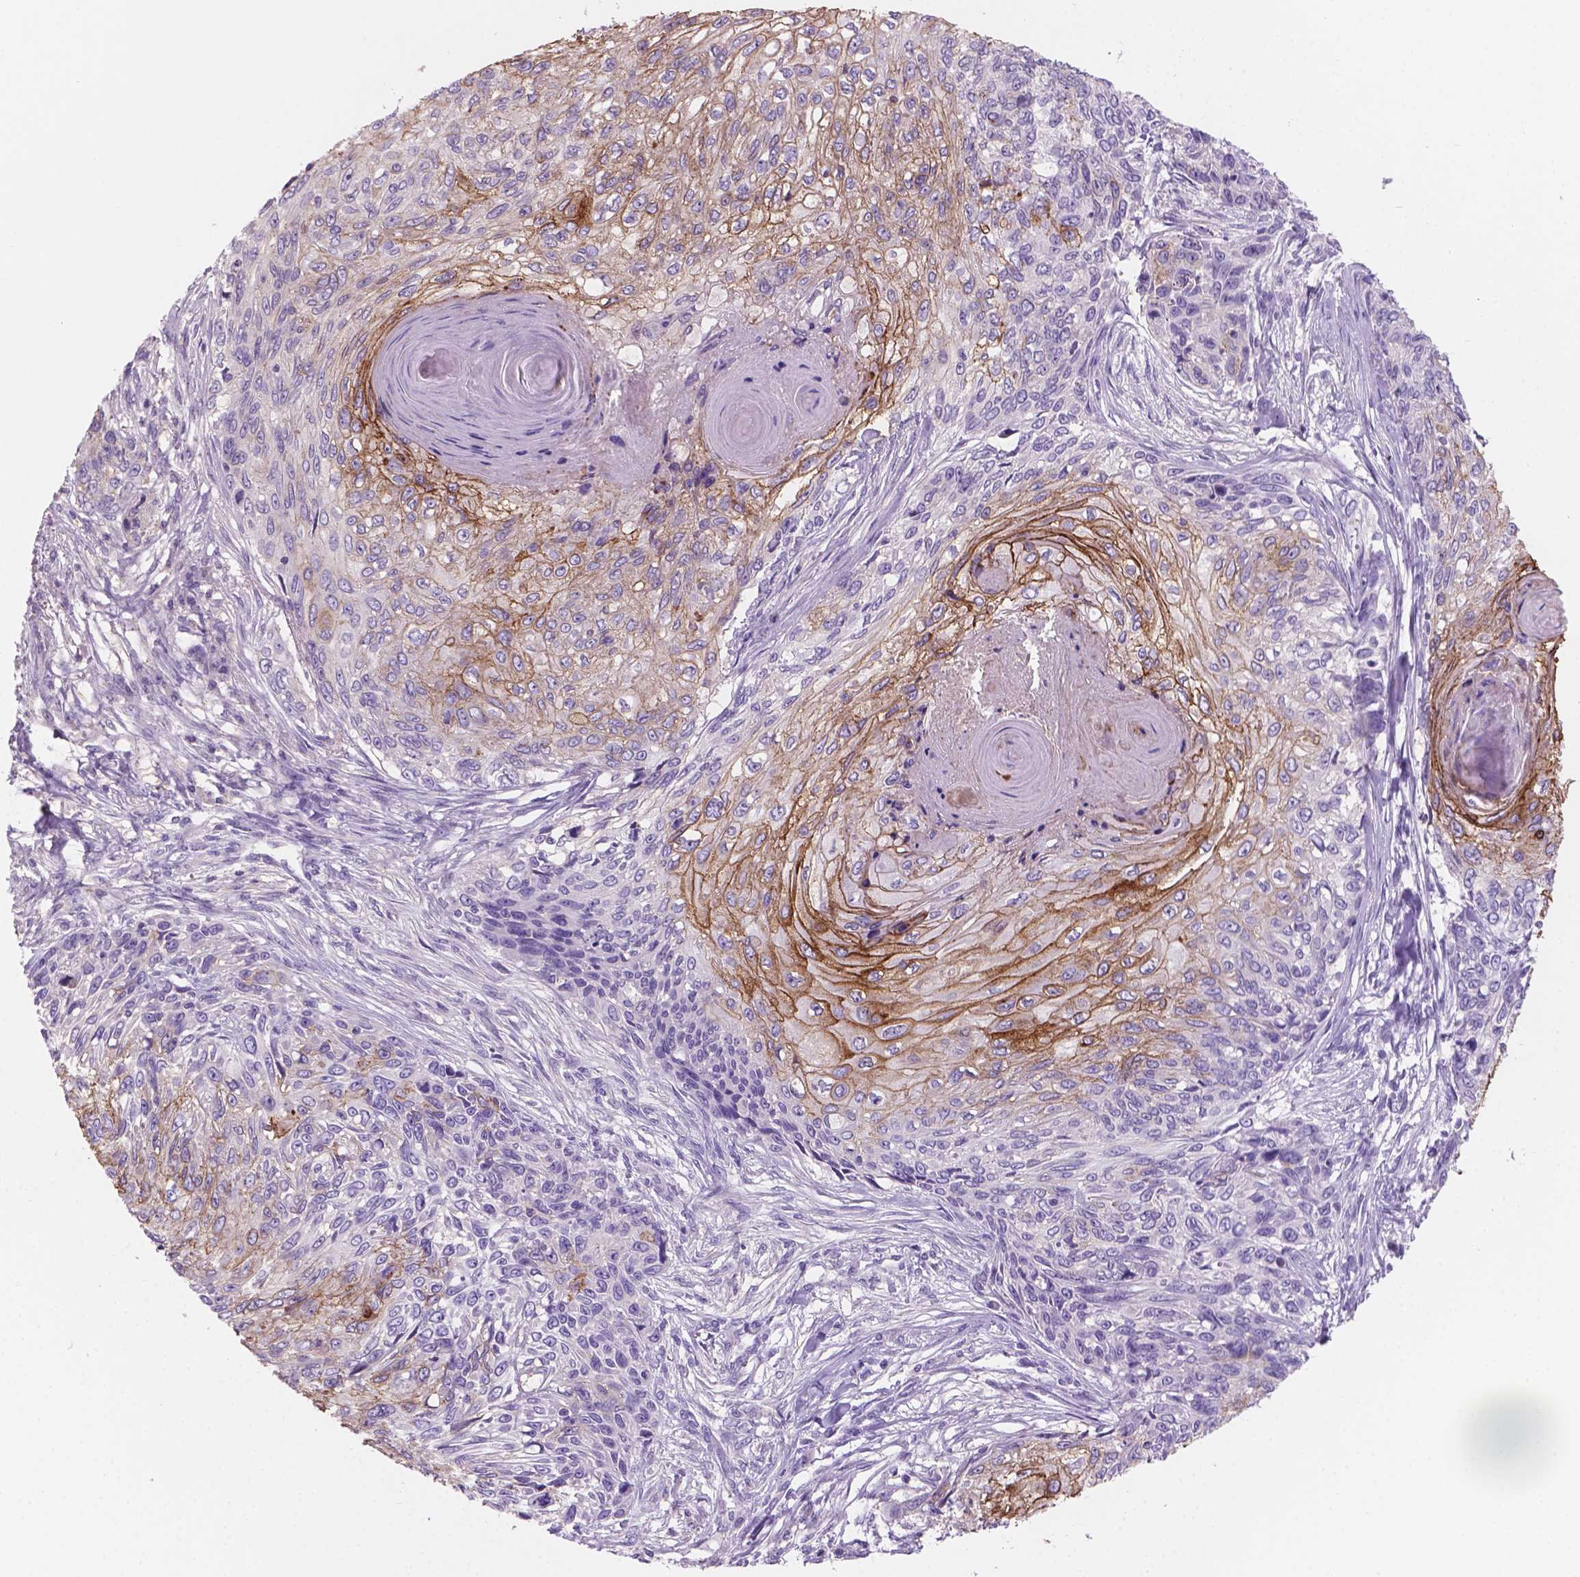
{"staining": {"intensity": "moderate", "quantity": "<25%", "location": "cytoplasmic/membranous"}, "tissue": "skin cancer", "cell_type": "Tumor cells", "image_type": "cancer", "snomed": [{"axis": "morphology", "description": "Squamous cell carcinoma, NOS"}, {"axis": "topography", "description": "Skin"}], "caption": "Skin cancer (squamous cell carcinoma) tissue demonstrates moderate cytoplasmic/membranous positivity in about <25% of tumor cells, visualized by immunohistochemistry. The protein is shown in brown color, while the nuclei are stained blue.", "gene": "SBSN", "patient": {"sex": "male", "age": 92}}